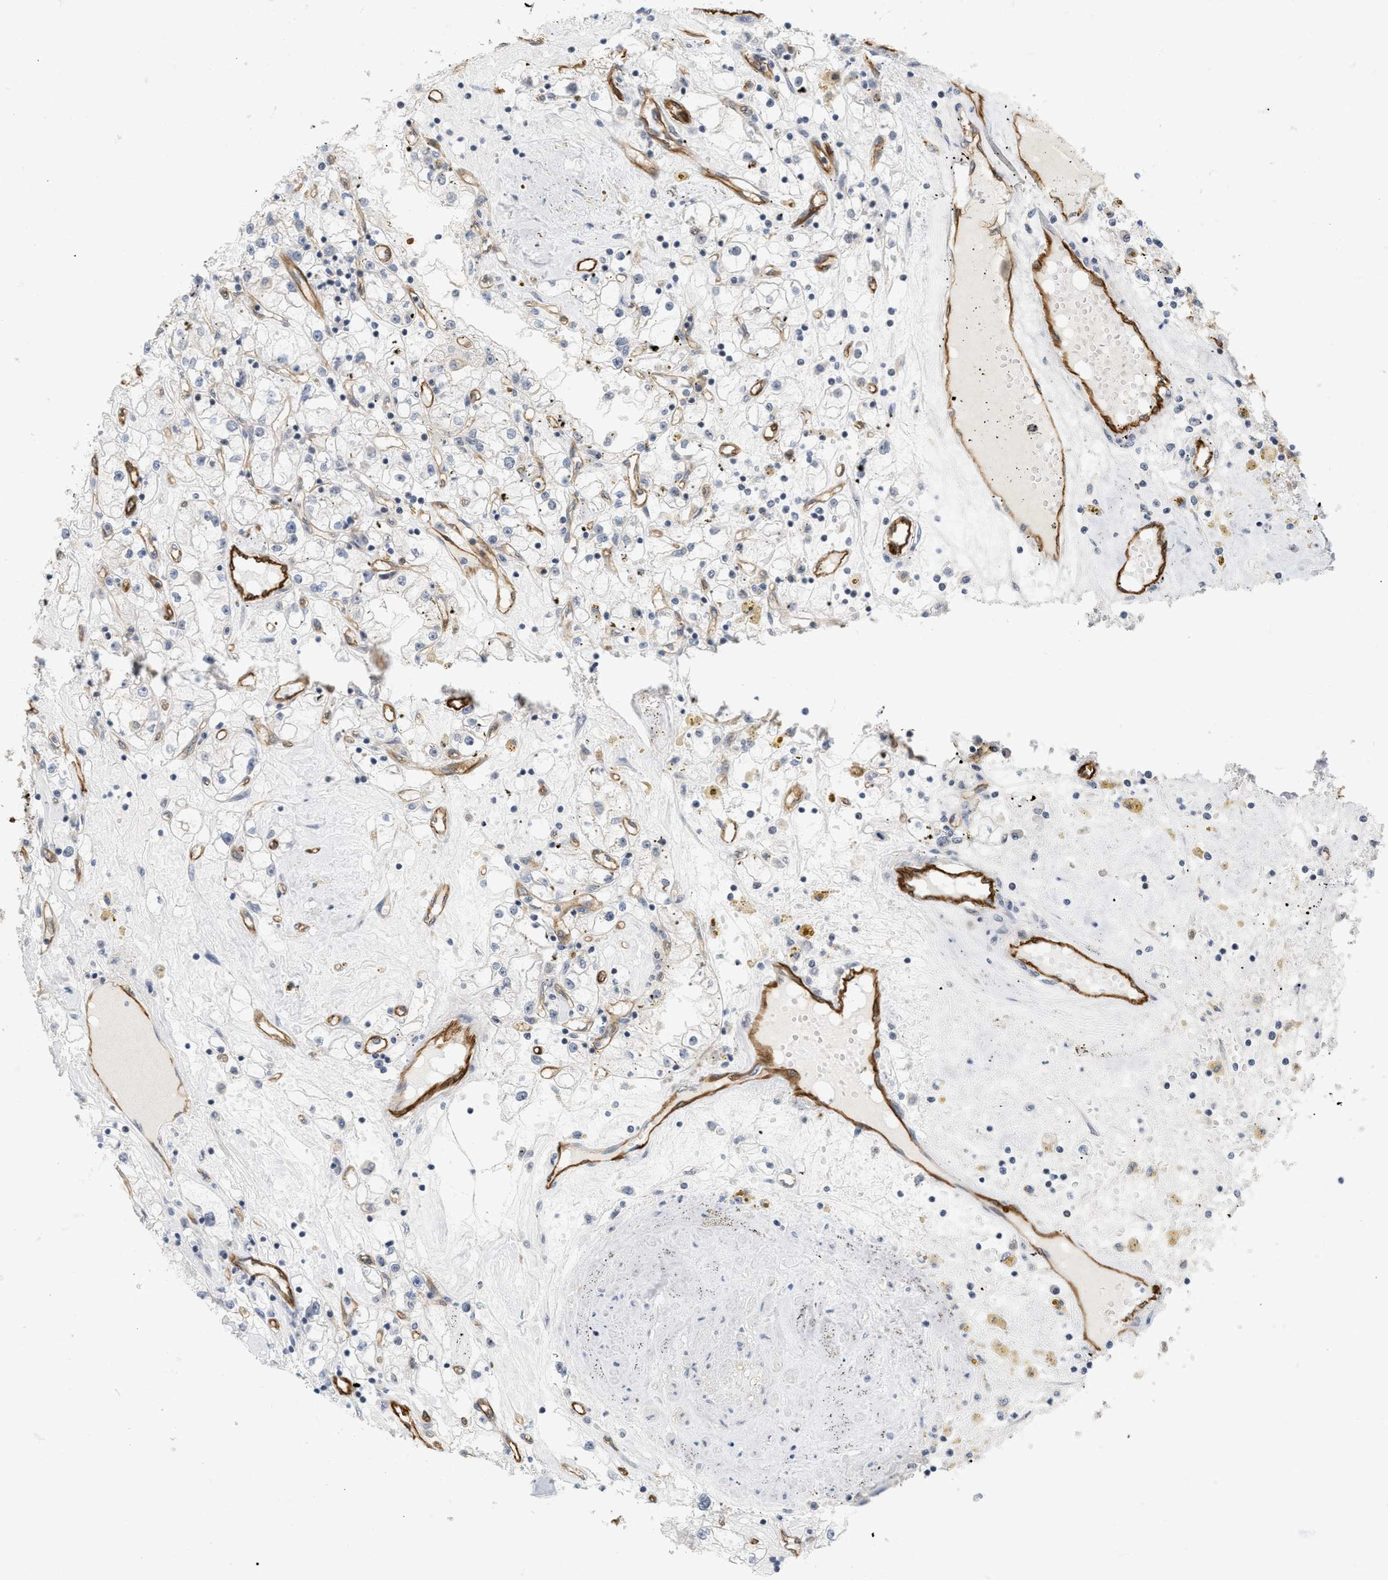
{"staining": {"intensity": "weak", "quantity": "<25%", "location": "cytoplasmic/membranous"}, "tissue": "renal cancer", "cell_type": "Tumor cells", "image_type": "cancer", "snomed": [{"axis": "morphology", "description": "Adenocarcinoma, NOS"}, {"axis": "topography", "description": "Kidney"}], "caption": "Adenocarcinoma (renal) was stained to show a protein in brown. There is no significant positivity in tumor cells.", "gene": "PALMD", "patient": {"sex": "male", "age": 56}}